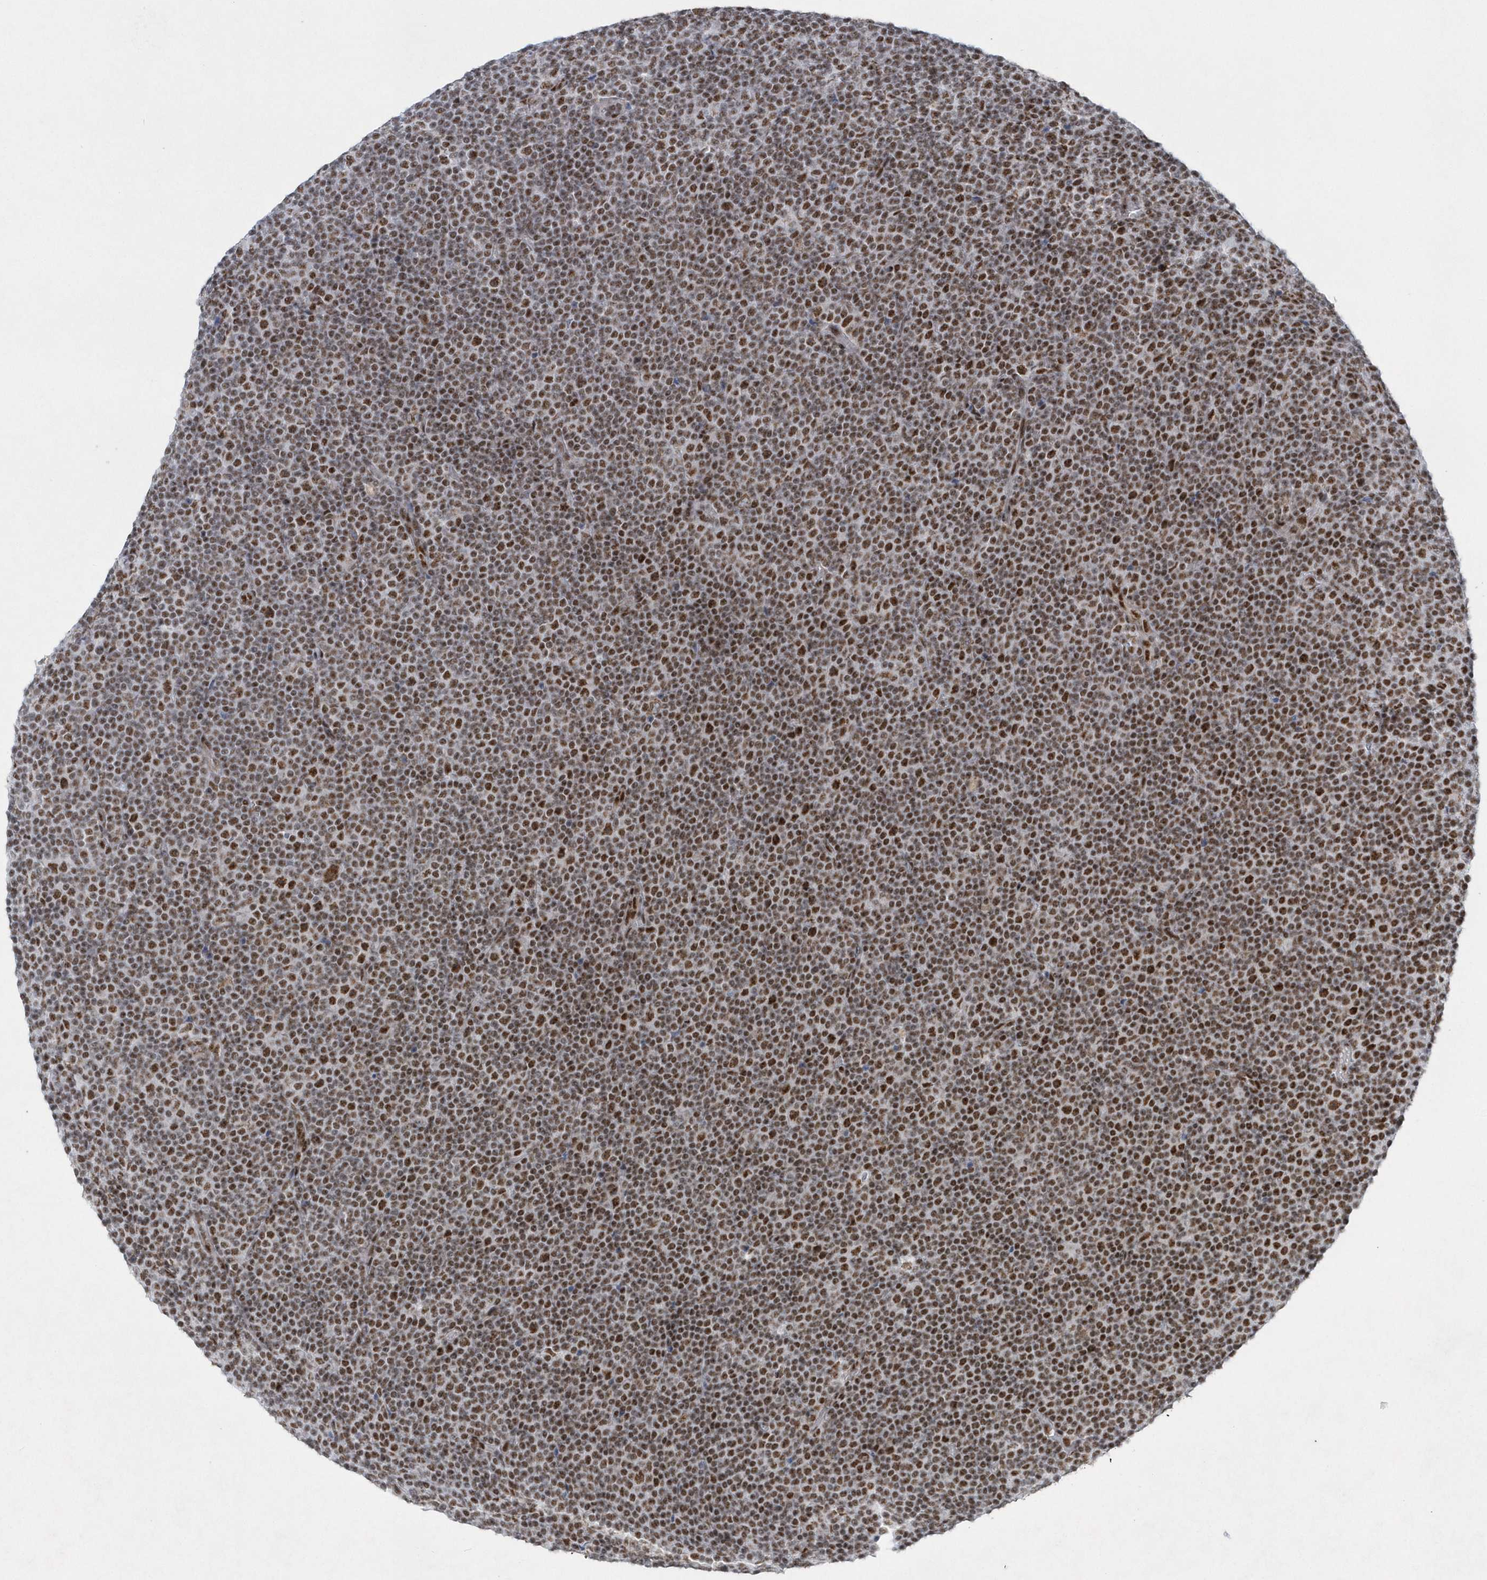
{"staining": {"intensity": "moderate", "quantity": ">75%", "location": "nuclear"}, "tissue": "lymphoma", "cell_type": "Tumor cells", "image_type": "cancer", "snomed": [{"axis": "morphology", "description": "Malignant lymphoma, non-Hodgkin's type, Low grade"}, {"axis": "topography", "description": "Lymph node"}], "caption": "Tumor cells exhibit medium levels of moderate nuclear expression in approximately >75% of cells in low-grade malignant lymphoma, non-Hodgkin's type.", "gene": "DCLRE1A", "patient": {"sex": "female", "age": 67}}